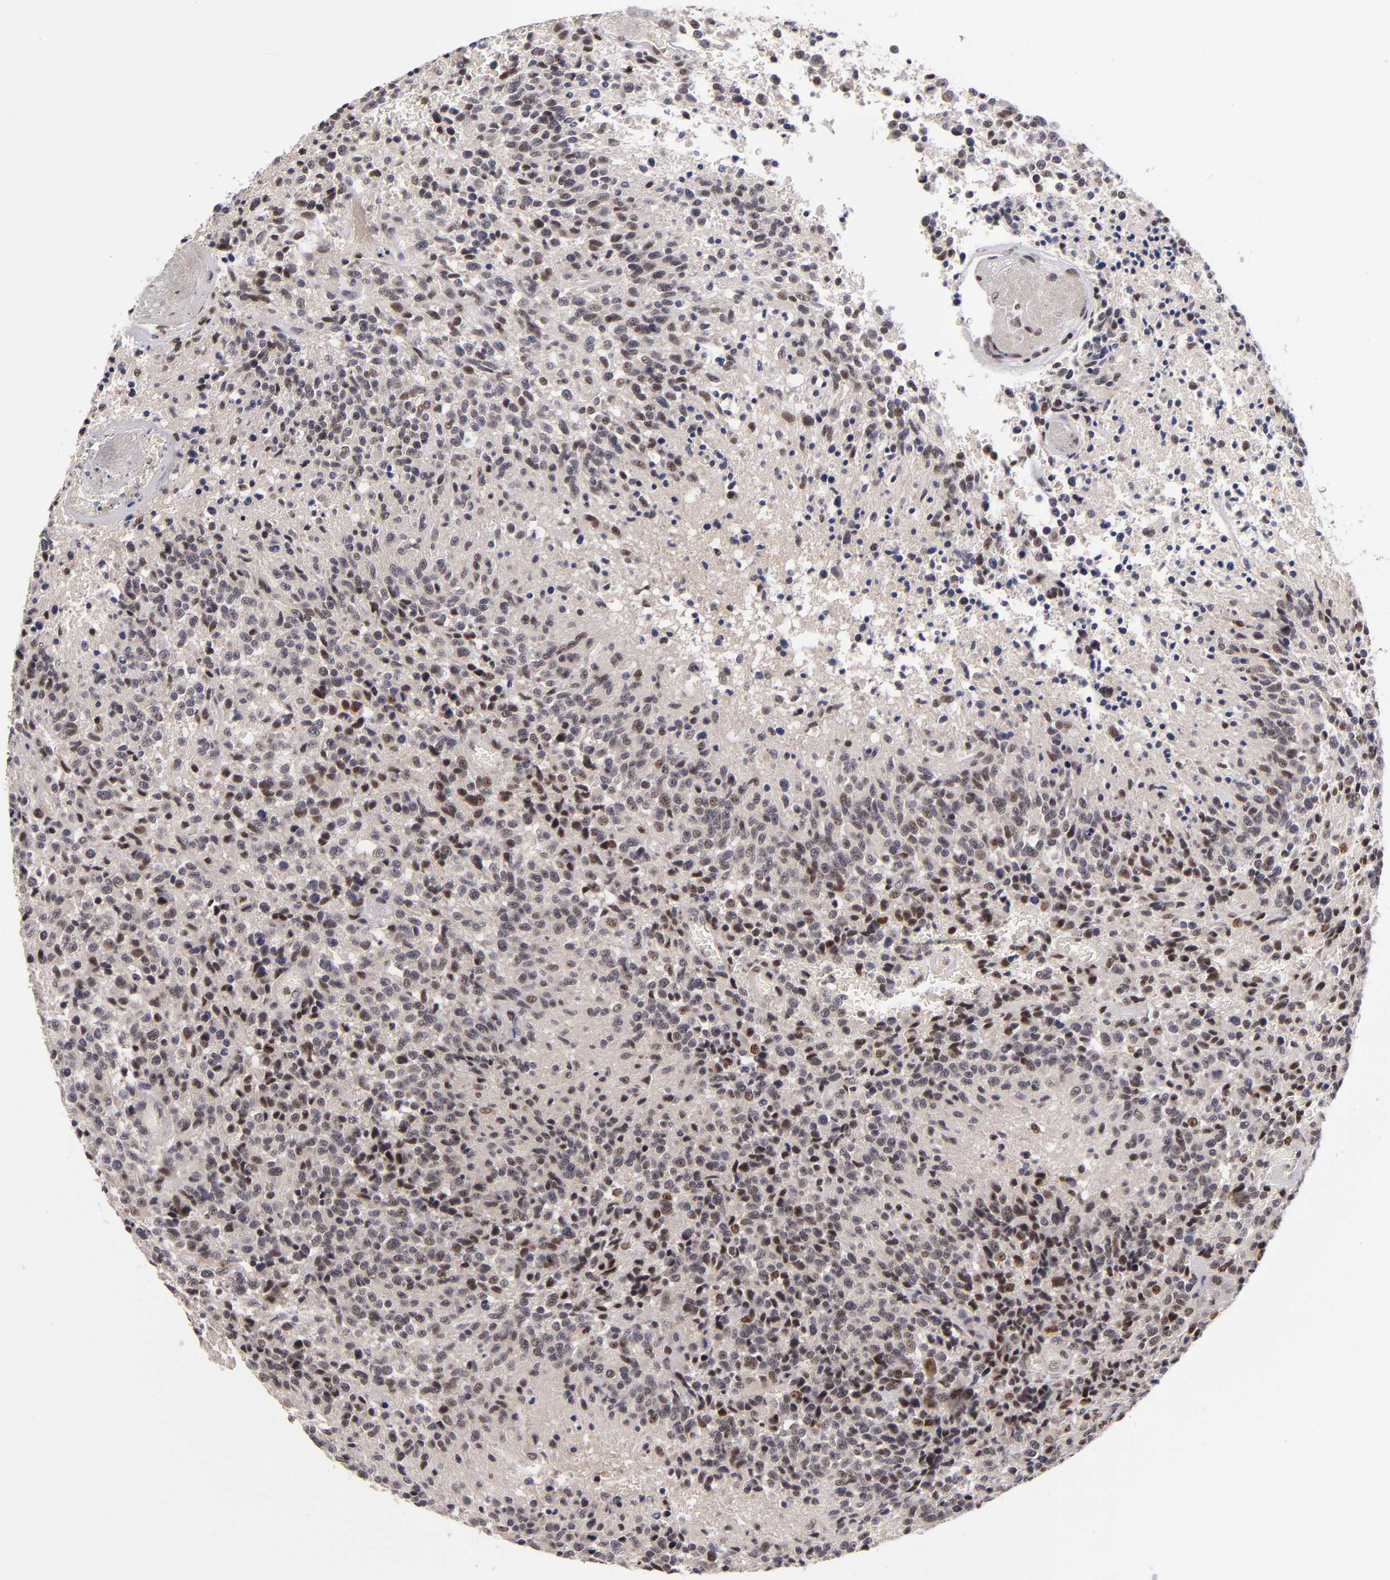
{"staining": {"intensity": "moderate", "quantity": "25%-75%", "location": "nuclear"}, "tissue": "glioma", "cell_type": "Tumor cells", "image_type": "cancer", "snomed": [{"axis": "morphology", "description": "Glioma, malignant, High grade"}, {"axis": "topography", "description": "Brain"}], "caption": "Protein expression analysis of human glioma reveals moderate nuclear staining in approximately 25%-75% of tumor cells.", "gene": "PCNX4", "patient": {"sex": "male", "age": 36}}